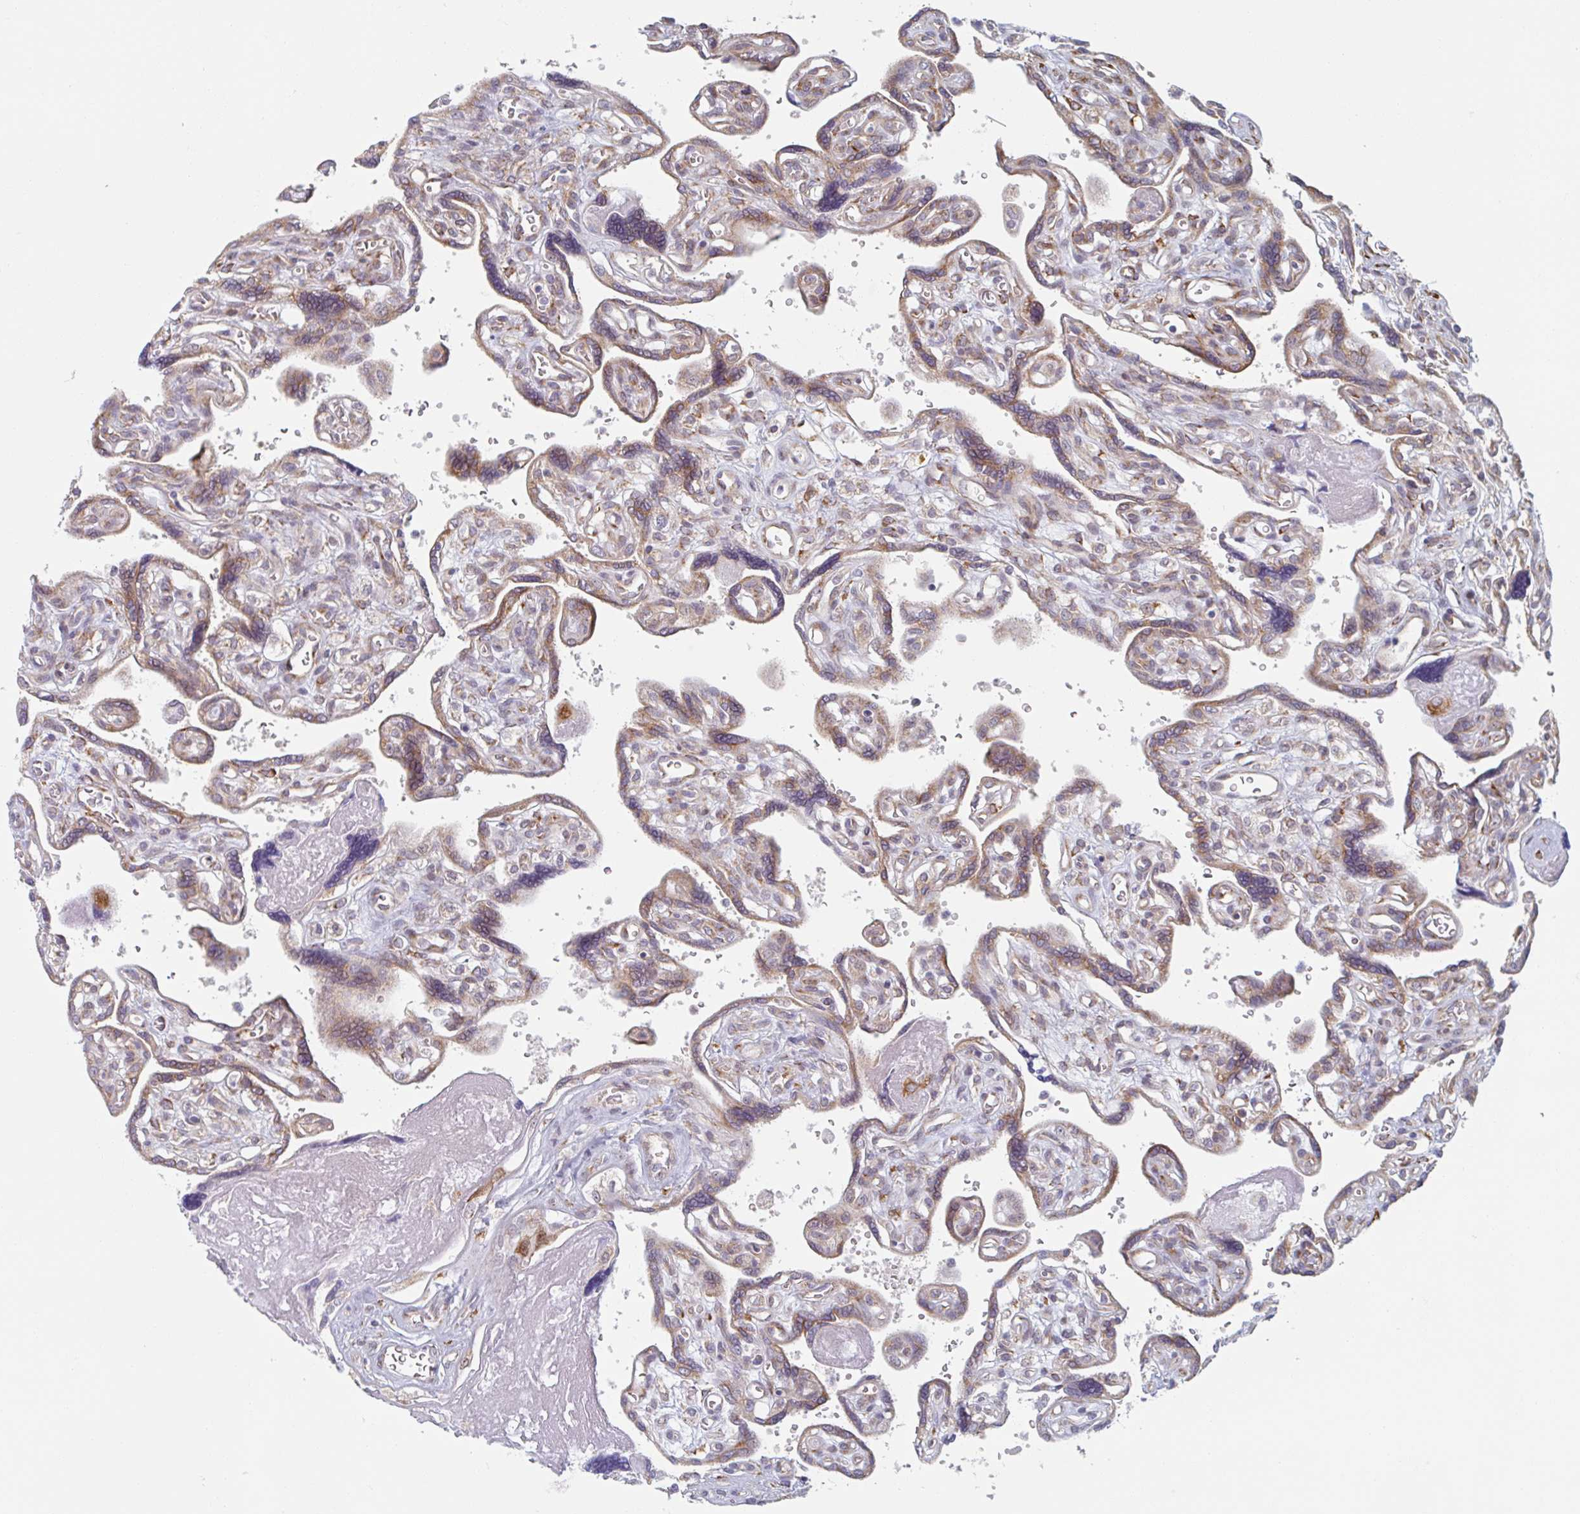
{"staining": {"intensity": "moderate", "quantity": ">75%", "location": "cytoplasmic/membranous"}, "tissue": "placenta", "cell_type": "Trophoblastic cells", "image_type": "normal", "snomed": [{"axis": "morphology", "description": "Normal tissue, NOS"}, {"axis": "topography", "description": "Placenta"}], "caption": "Immunohistochemistry histopathology image of benign placenta: placenta stained using immunohistochemistry (IHC) shows medium levels of moderate protein expression localized specifically in the cytoplasmic/membranous of trophoblastic cells, appearing as a cytoplasmic/membranous brown color.", "gene": "TRAPPC10", "patient": {"sex": "female", "age": 39}}